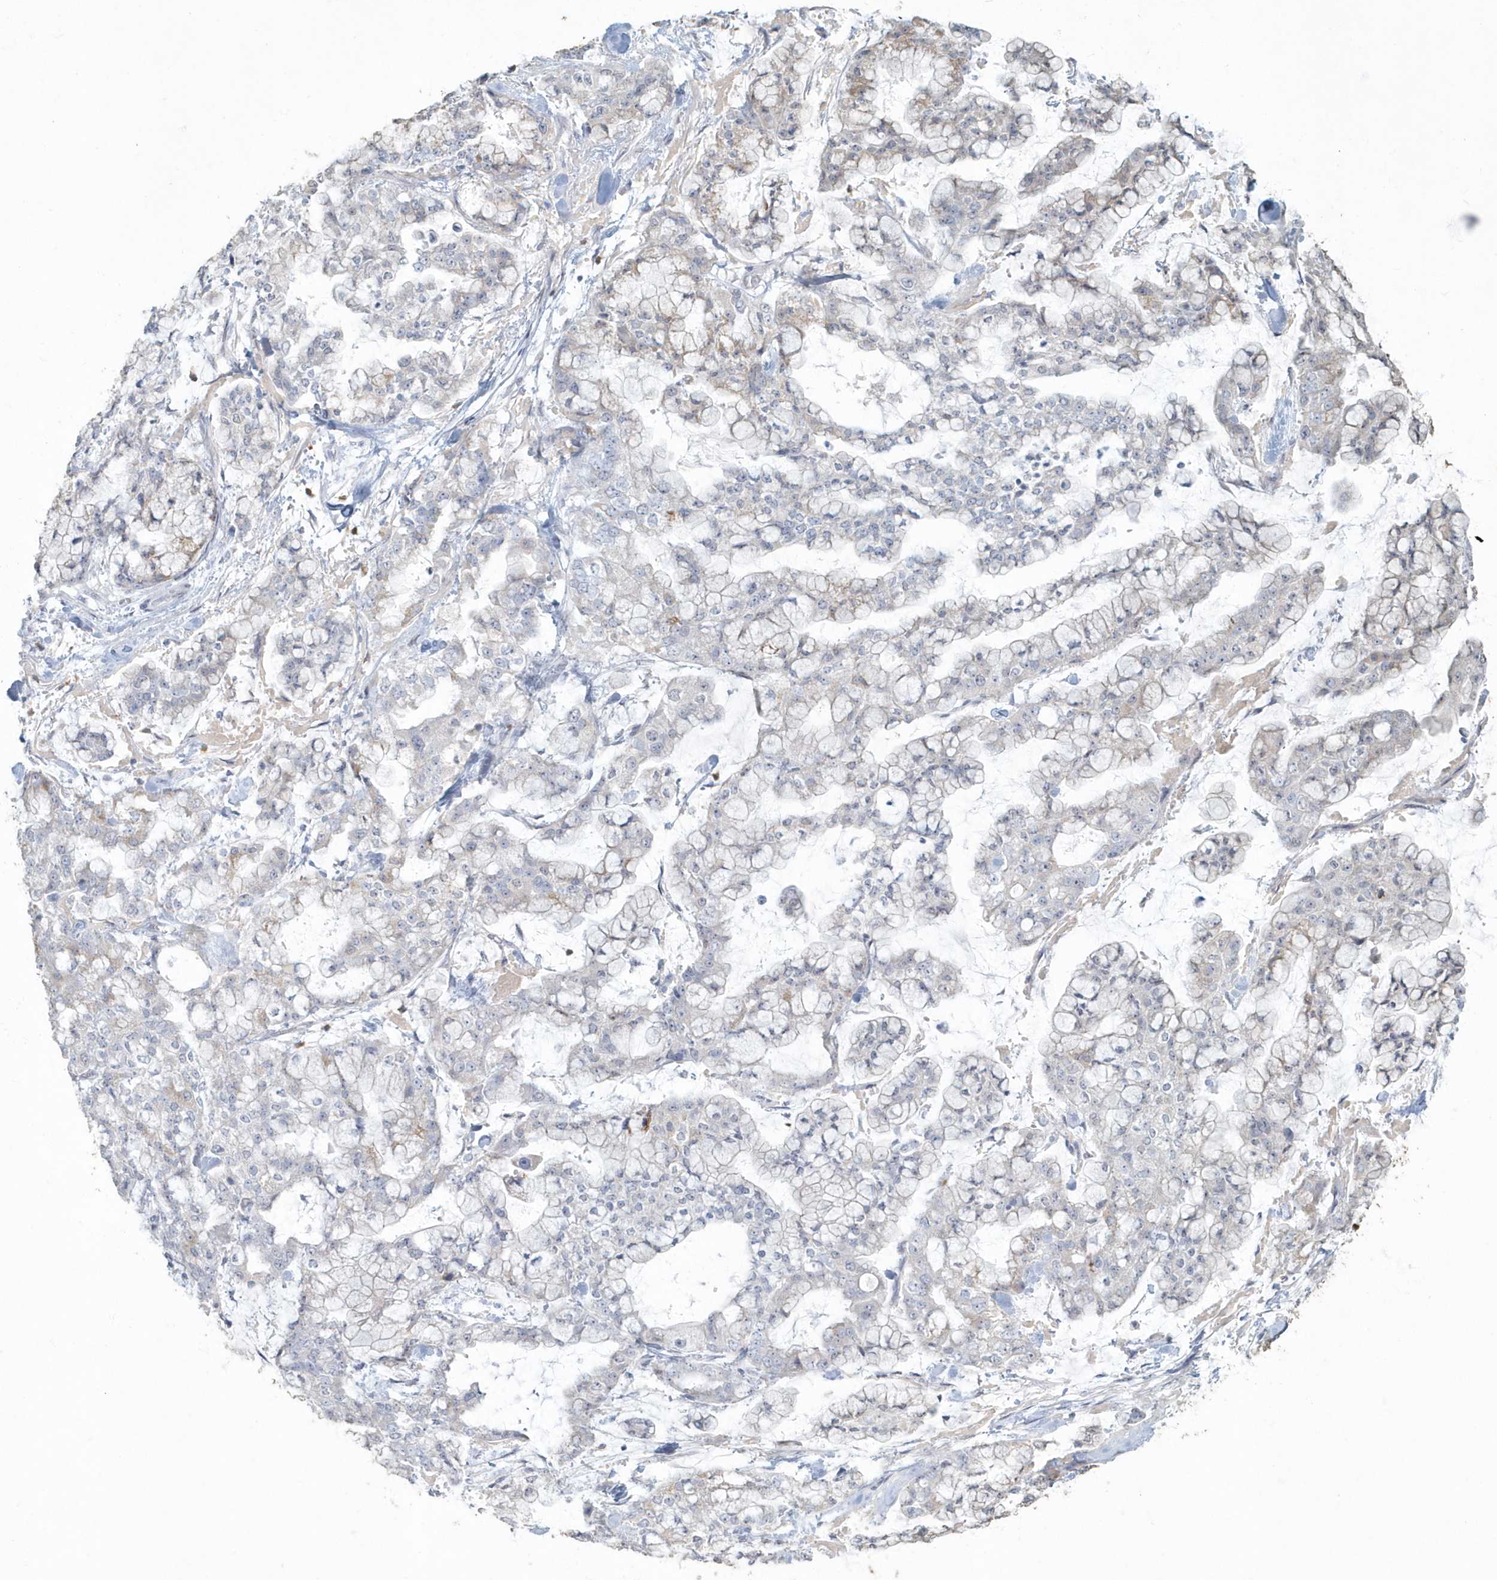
{"staining": {"intensity": "weak", "quantity": "<25%", "location": "cytoplasmic/membranous"}, "tissue": "stomach cancer", "cell_type": "Tumor cells", "image_type": "cancer", "snomed": [{"axis": "morphology", "description": "Normal tissue, NOS"}, {"axis": "morphology", "description": "Adenocarcinoma, NOS"}, {"axis": "topography", "description": "Stomach, upper"}, {"axis": "topography", "description": "Stomach"}], "caption": "Tumor cells show no significant staining in adenocarcinoma (stomach).", "gene": "MYOT", "patient": {"sex": "male", "age": 76}}